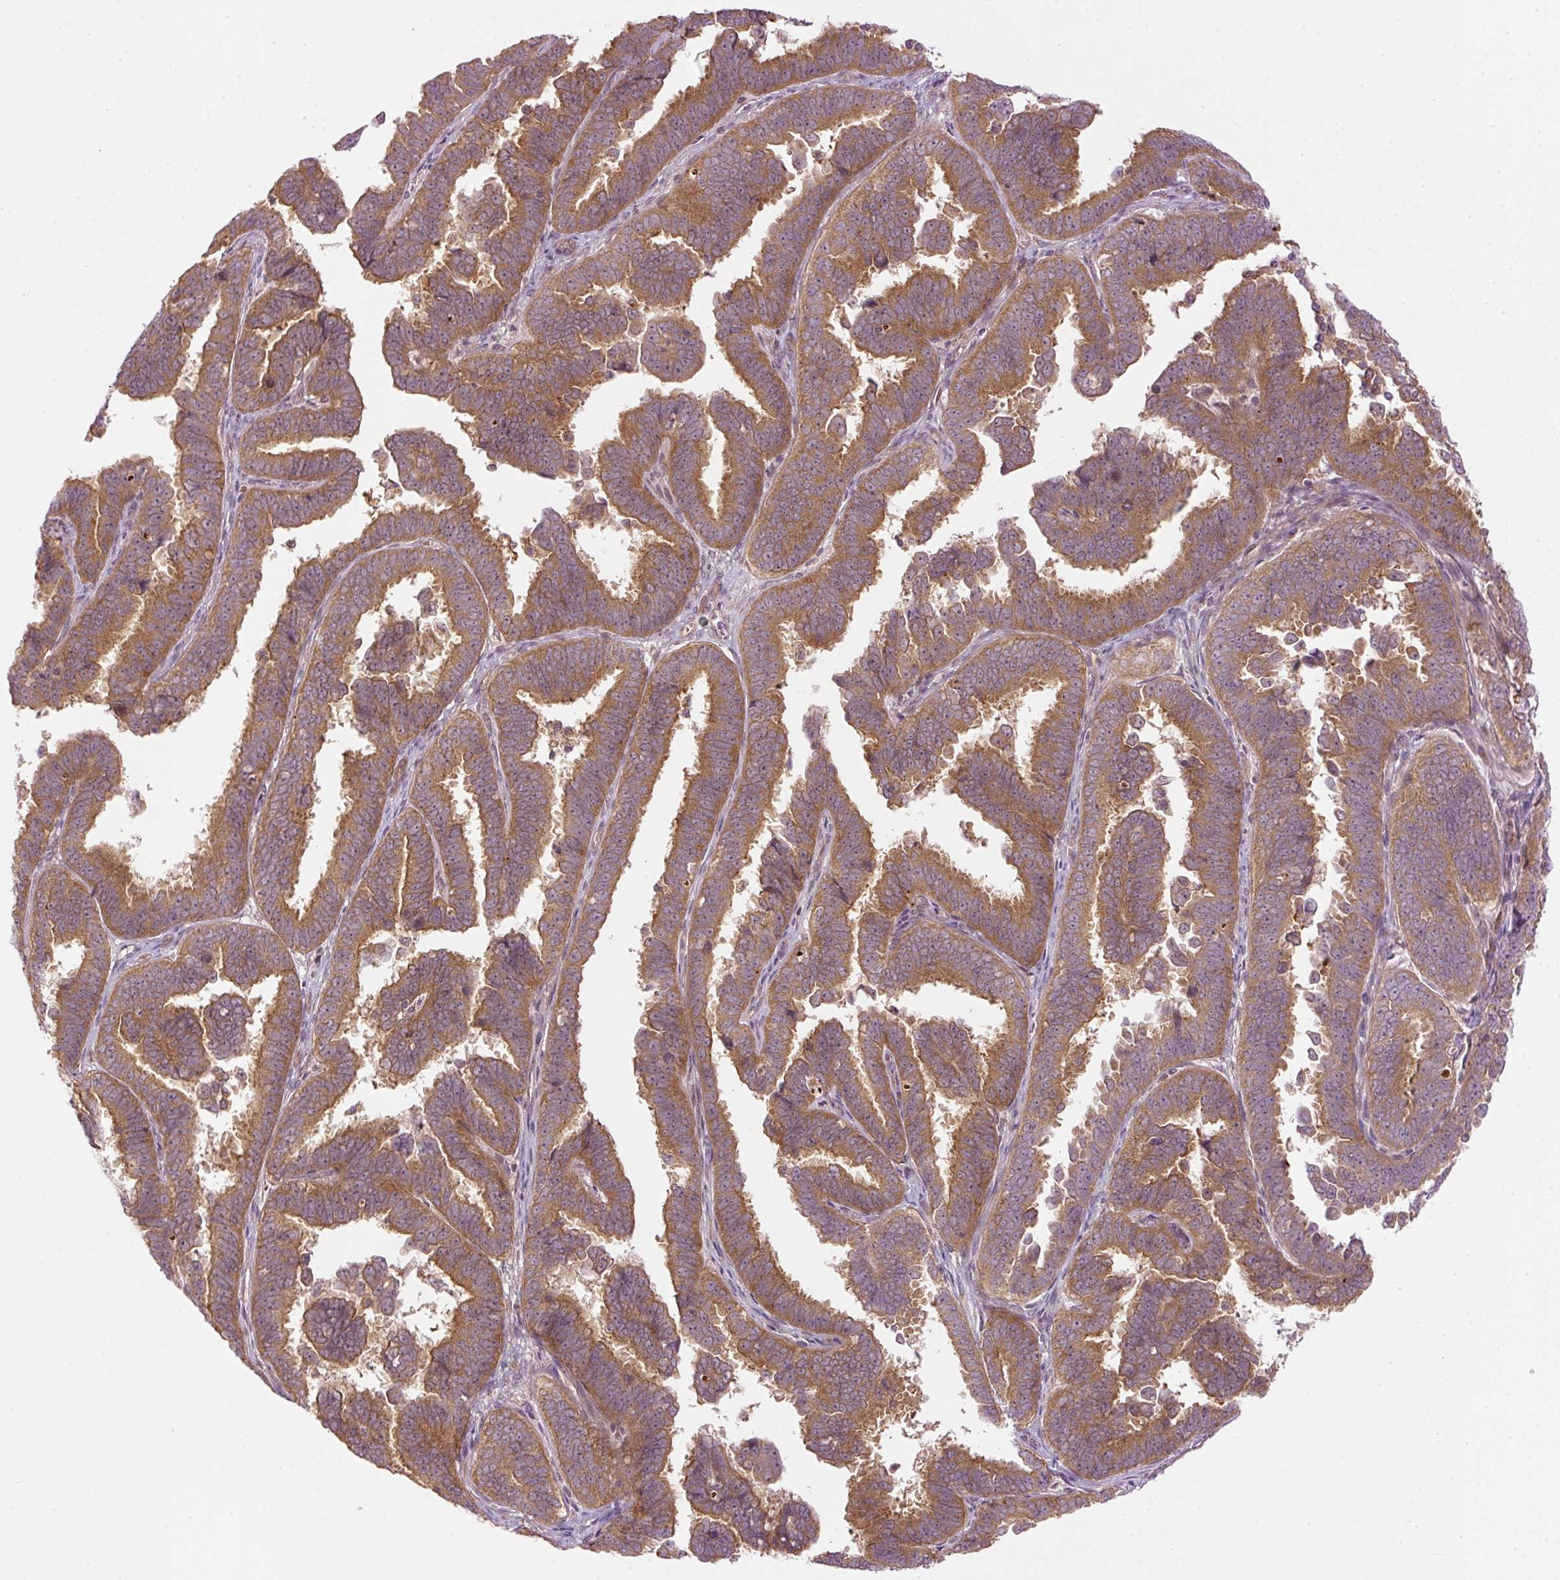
{"staining": {"intensity": "moderate", "quantity": ">75%", "location": "cytoplasmic/membranous"}, "tissue": "endometrial cancer", "cell_type": "Tumor cells", "image_type": "cancer", "snomed": [{"axis": "morphology", "description": "Adenocarcinoma, NOS"}, {"axis": "topography", "description": "Endometrium"}], "caption": "Immunohistochemical staining of human endometrial adenocarcinoma exhibits moderate cytoplasmic/membranous protein expression in approximately >75% of tumor cells.", "gene": "MZT2B", "patient": {"sex": "female", "age": 75}}